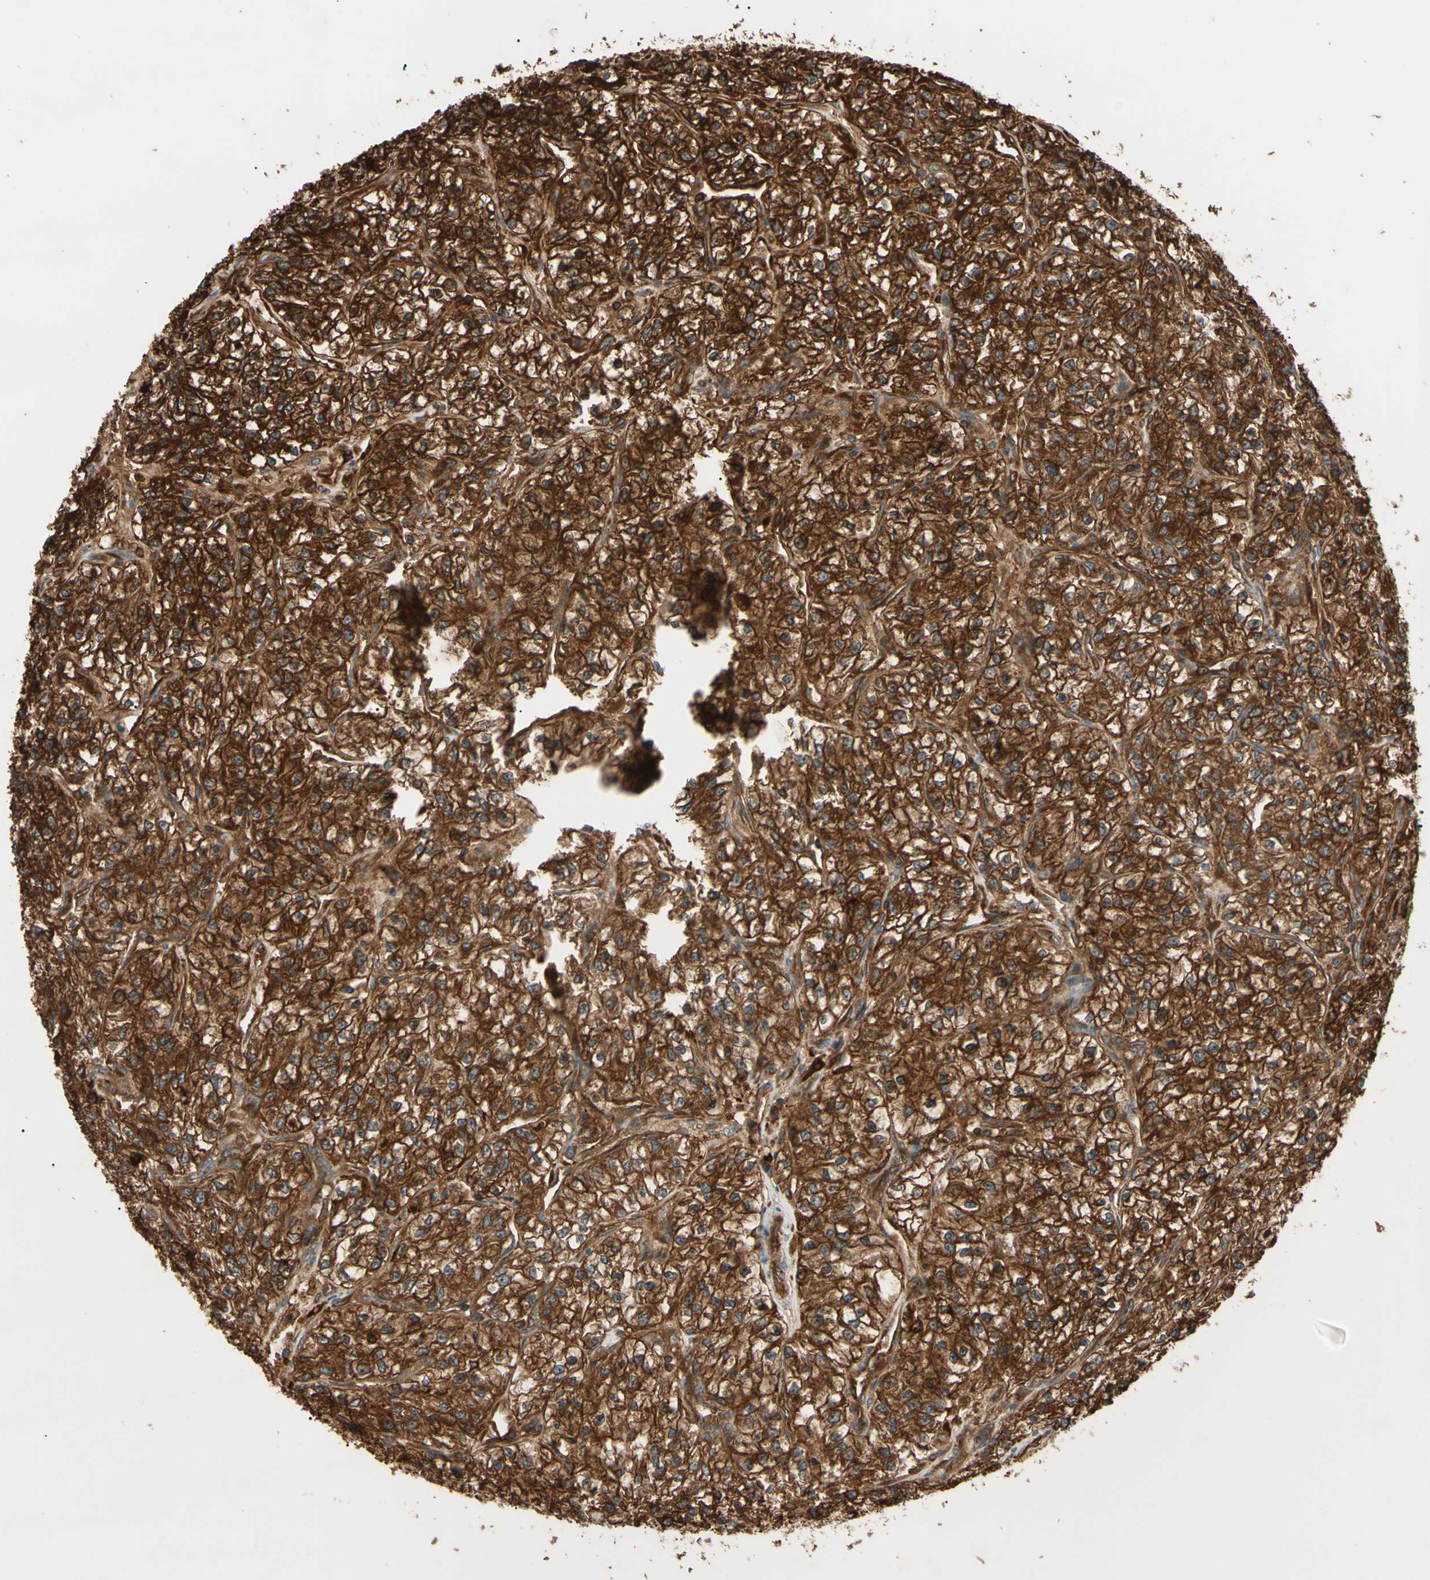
{"staining": {"intensity": "strong", "quantity": ">75%", "location": "cytoplasmic/membranous"}, "tissue": "renal cancer", "cell_type": "Tumor cells", "image_type": "cancer", "snomed": [{"axis": "morphology", "description": "Adenocarcinoma, NOS"}, {"axis": "topography", "description": "Kidney"}], "caption": "This is a histology image of immunohistochemistry (IHC) staining of renal cancer (adenocarcinoma), which shows strong expression in the cytoplasmic/membranous of tumor cells.", "gene": "PTPN12", "patient": {"sex": "female", "age": 57}}